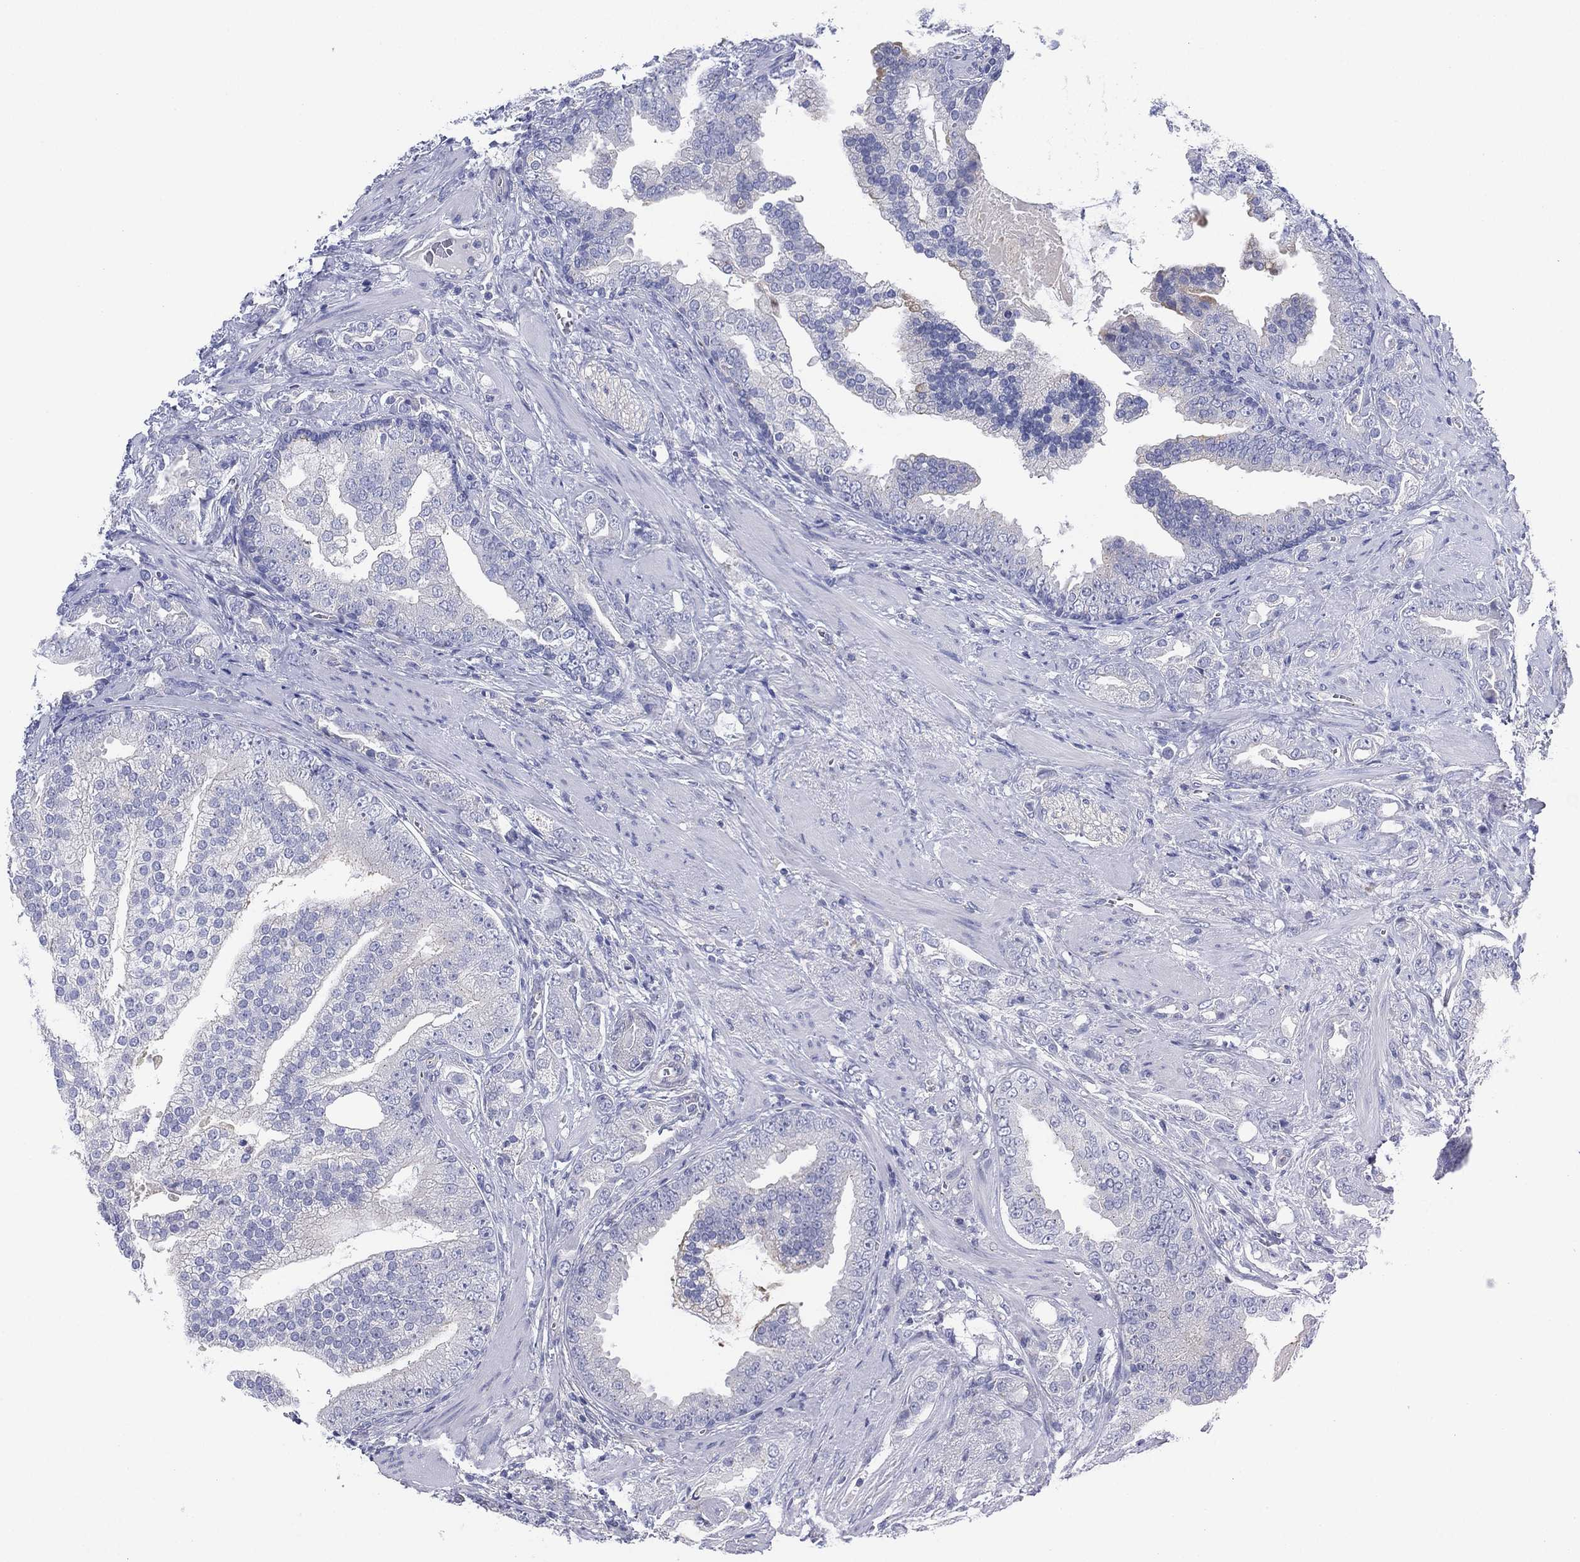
{"staining": {"intensity": "negative", "quantity": "none", "location": "none"}, "tissue": "prostate cancer", "cell_type": "Tumor cells", "image_type": "cancer", "snomed": [{"axis": "morphology", "description": "Adenocarcinoma, NOS"}, {"axis": "topography", "description": "Prostate"}], "caption": "Tumor cells are negative for brown protein staining in prostate adenocarcinoma.", "gene": "CHRNA3", "patient": {"sex": "male", "age": 57}}